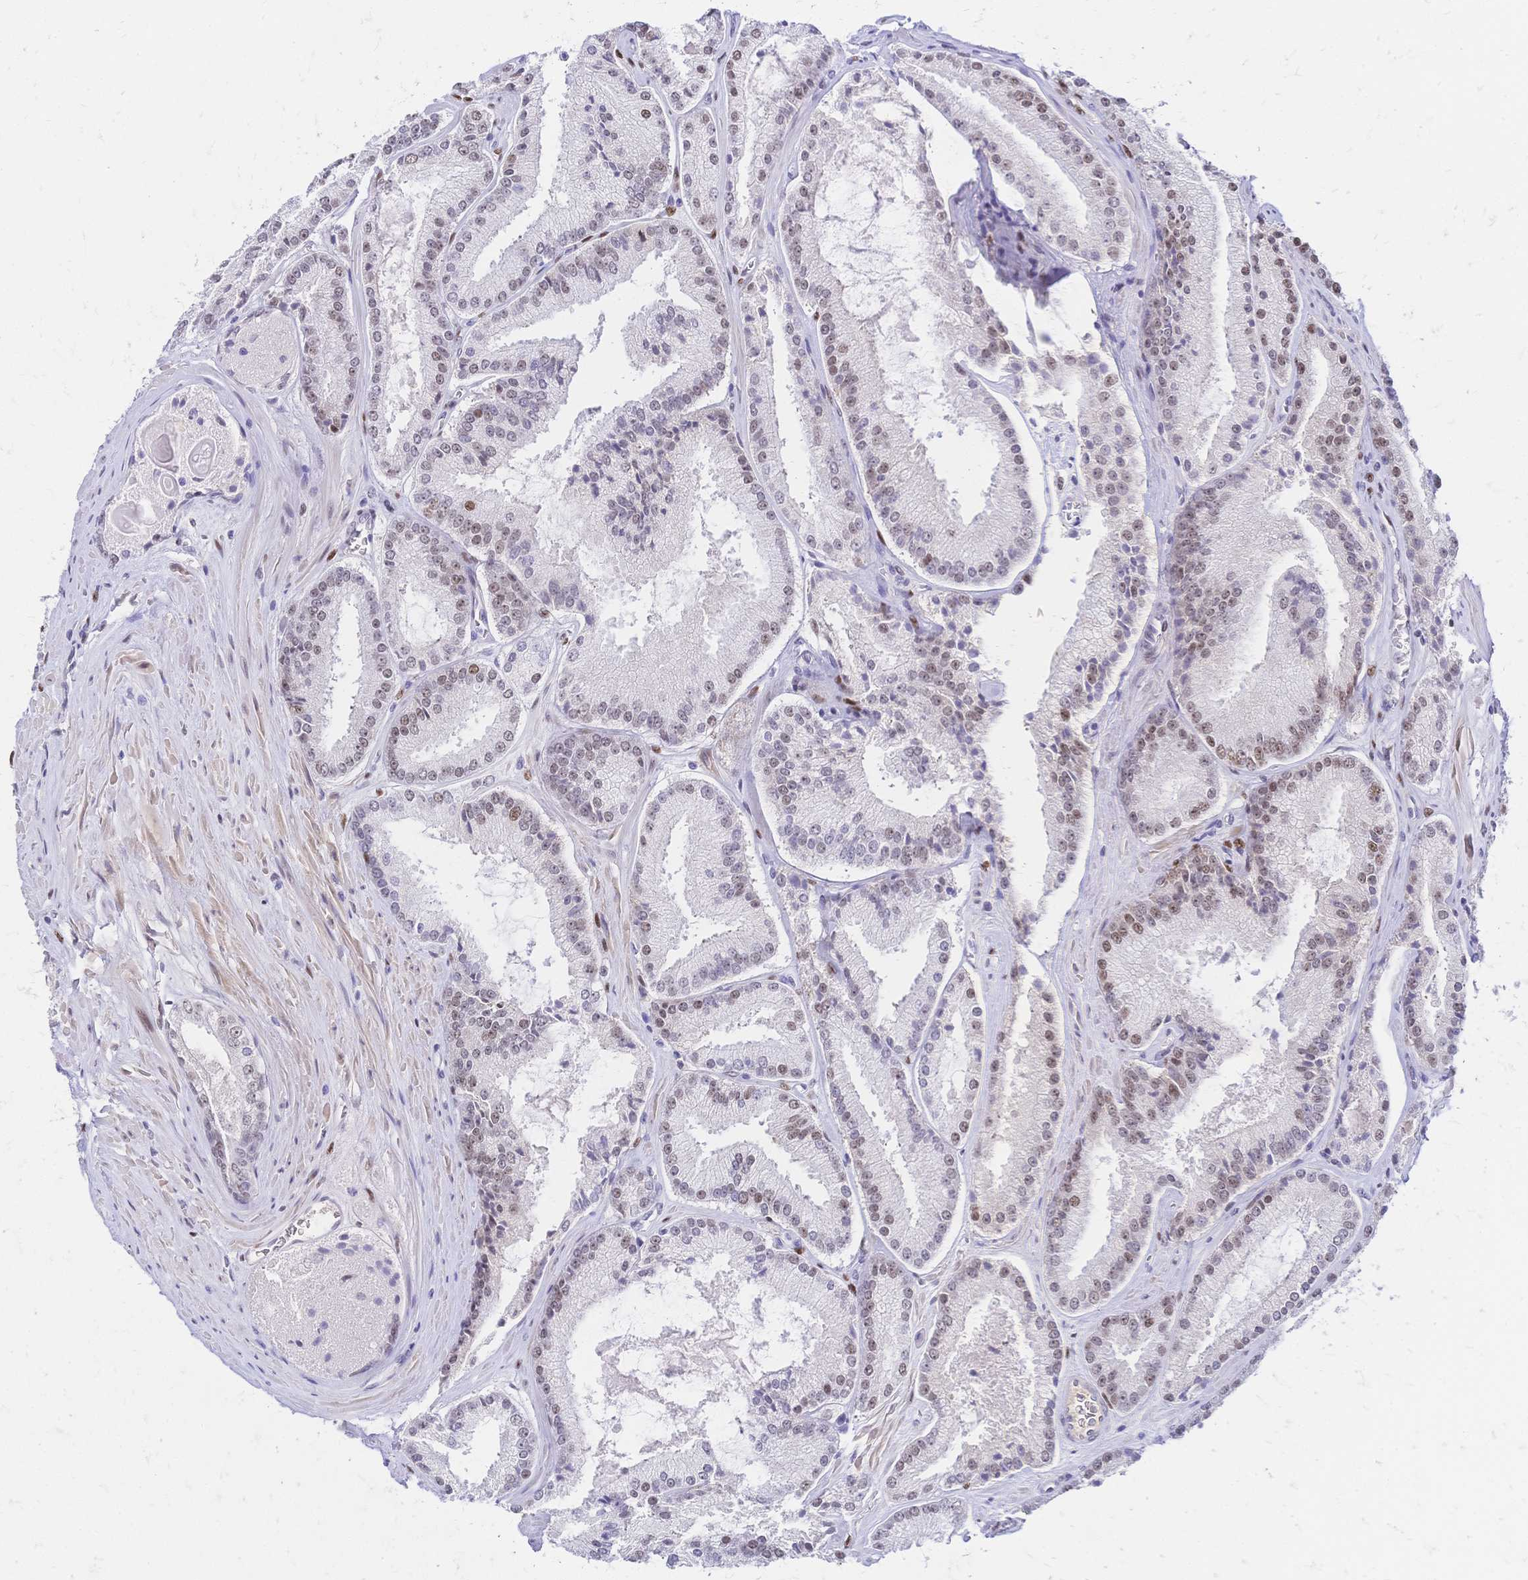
{"staining": {"intensity": "moderate", "quantity": "25%-75%", "location": "nuclear"}, "tissue": "prostate cancer", "cell_type": "Tumor cells", "image_type": "cancer", "snomed": [{"axis": "morphology", "description": "Adenocarcinoma, High grade"}, {"axis": "topography", "description": "Prostate"}], "caption": "High-grade adenocarcinoma (prostate) stained with DAB (3,3'-diaminobenzidine) IHC exhibits medium levels of moderate nuclear staining in approximately 25%-75% of tumor cells.", "gene": "NFIC", "patient": {"sex": "male", "age": 73}}